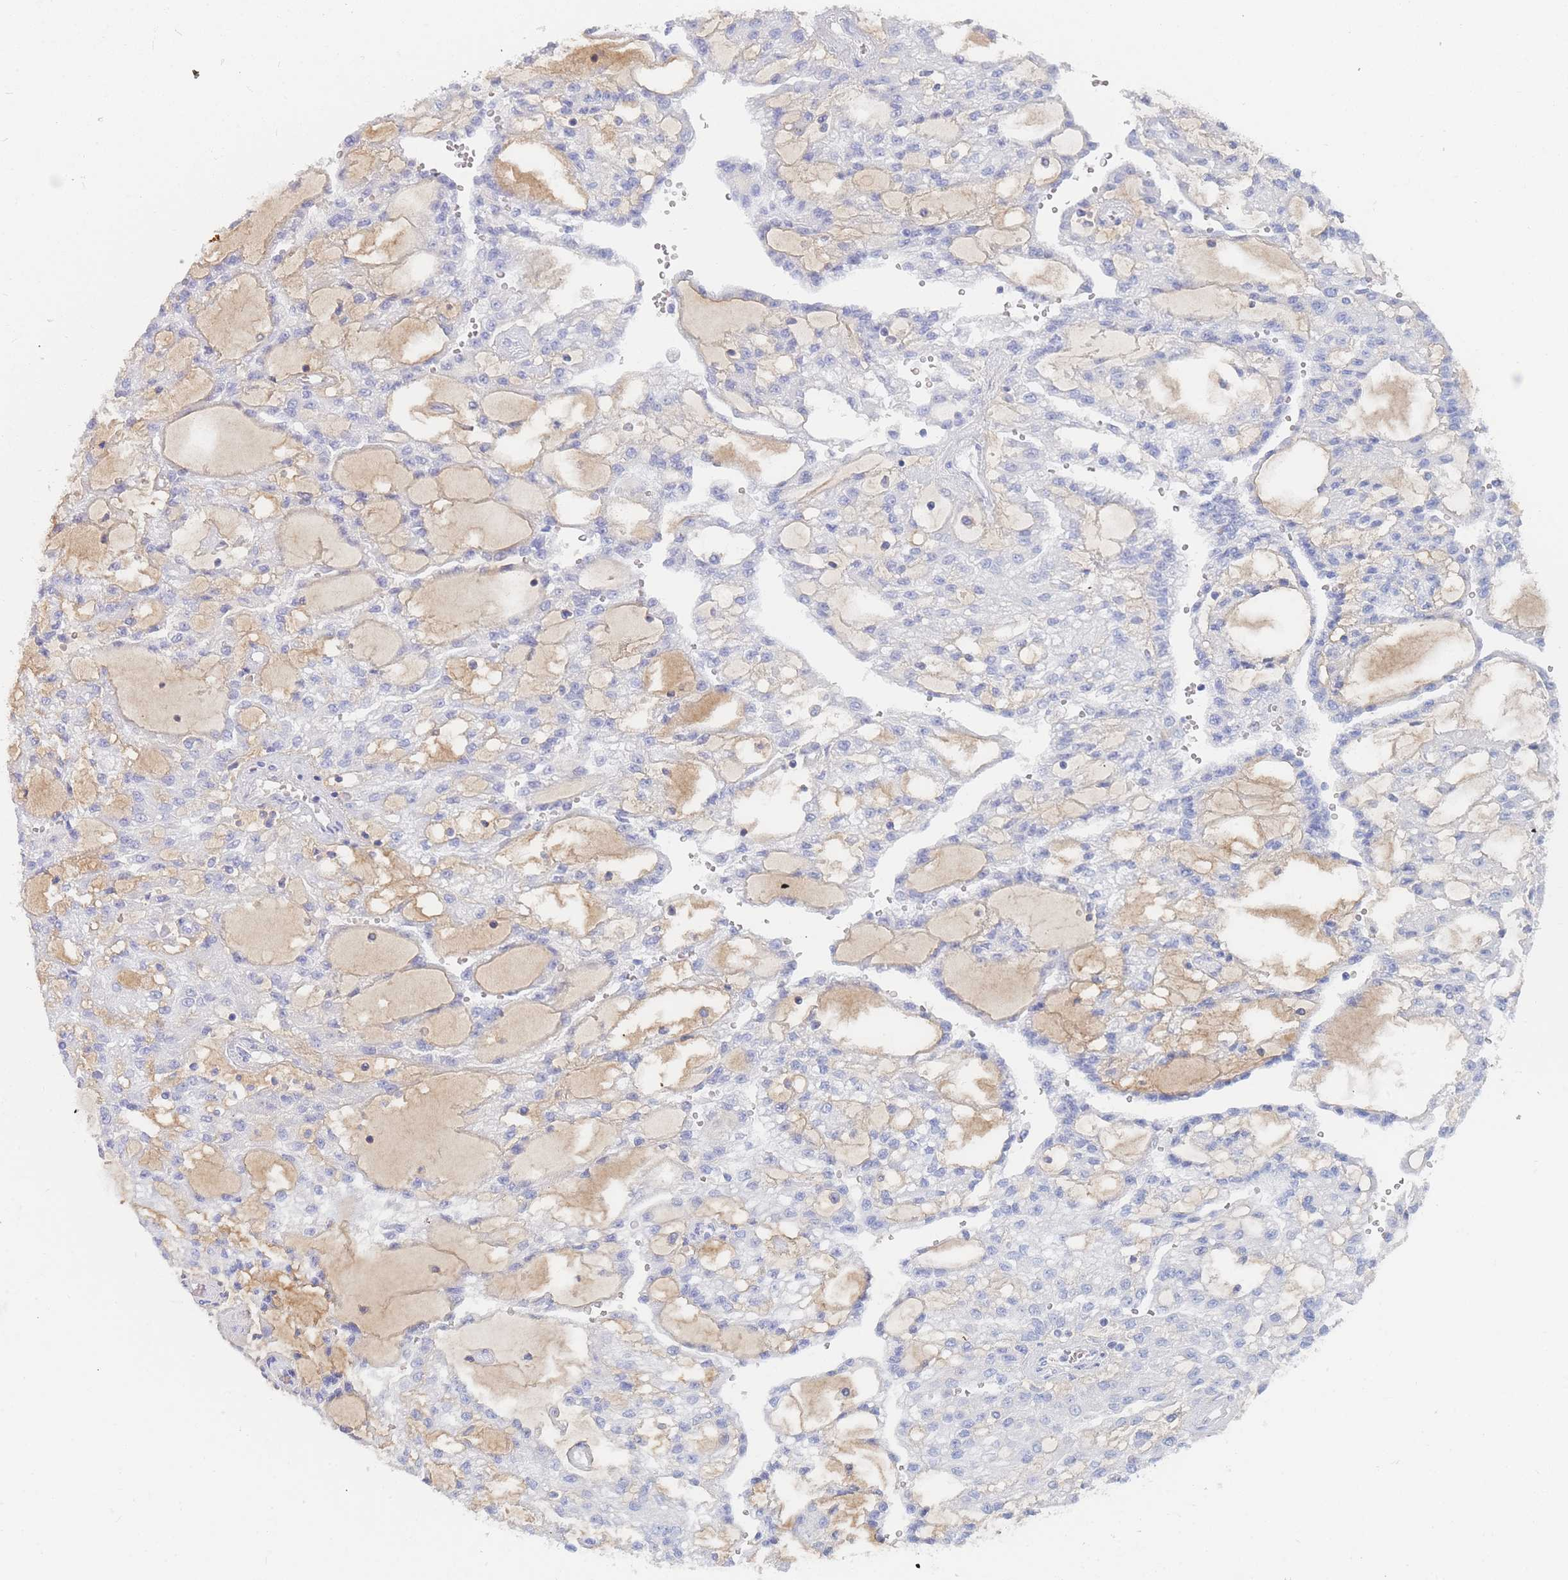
{"staining": {"intensity": "negative", "quantity": "none", "location": "none"}, "tissue": "renal cancer", "cell_type": "Tumor cells", "image_type": "cancer", "snomed": [{"axis": "morphology", "description": "Adenocarcinoma, NOS"}, {"axis": "topography", "description": "Kidney"}], "caption": "Renal adenocarcinoma was stained to show a protein in brown. There is no significant positivity in tumor cells.", "gene": "SLC25A35", "patient": {"sex": "male", "age": 63}}